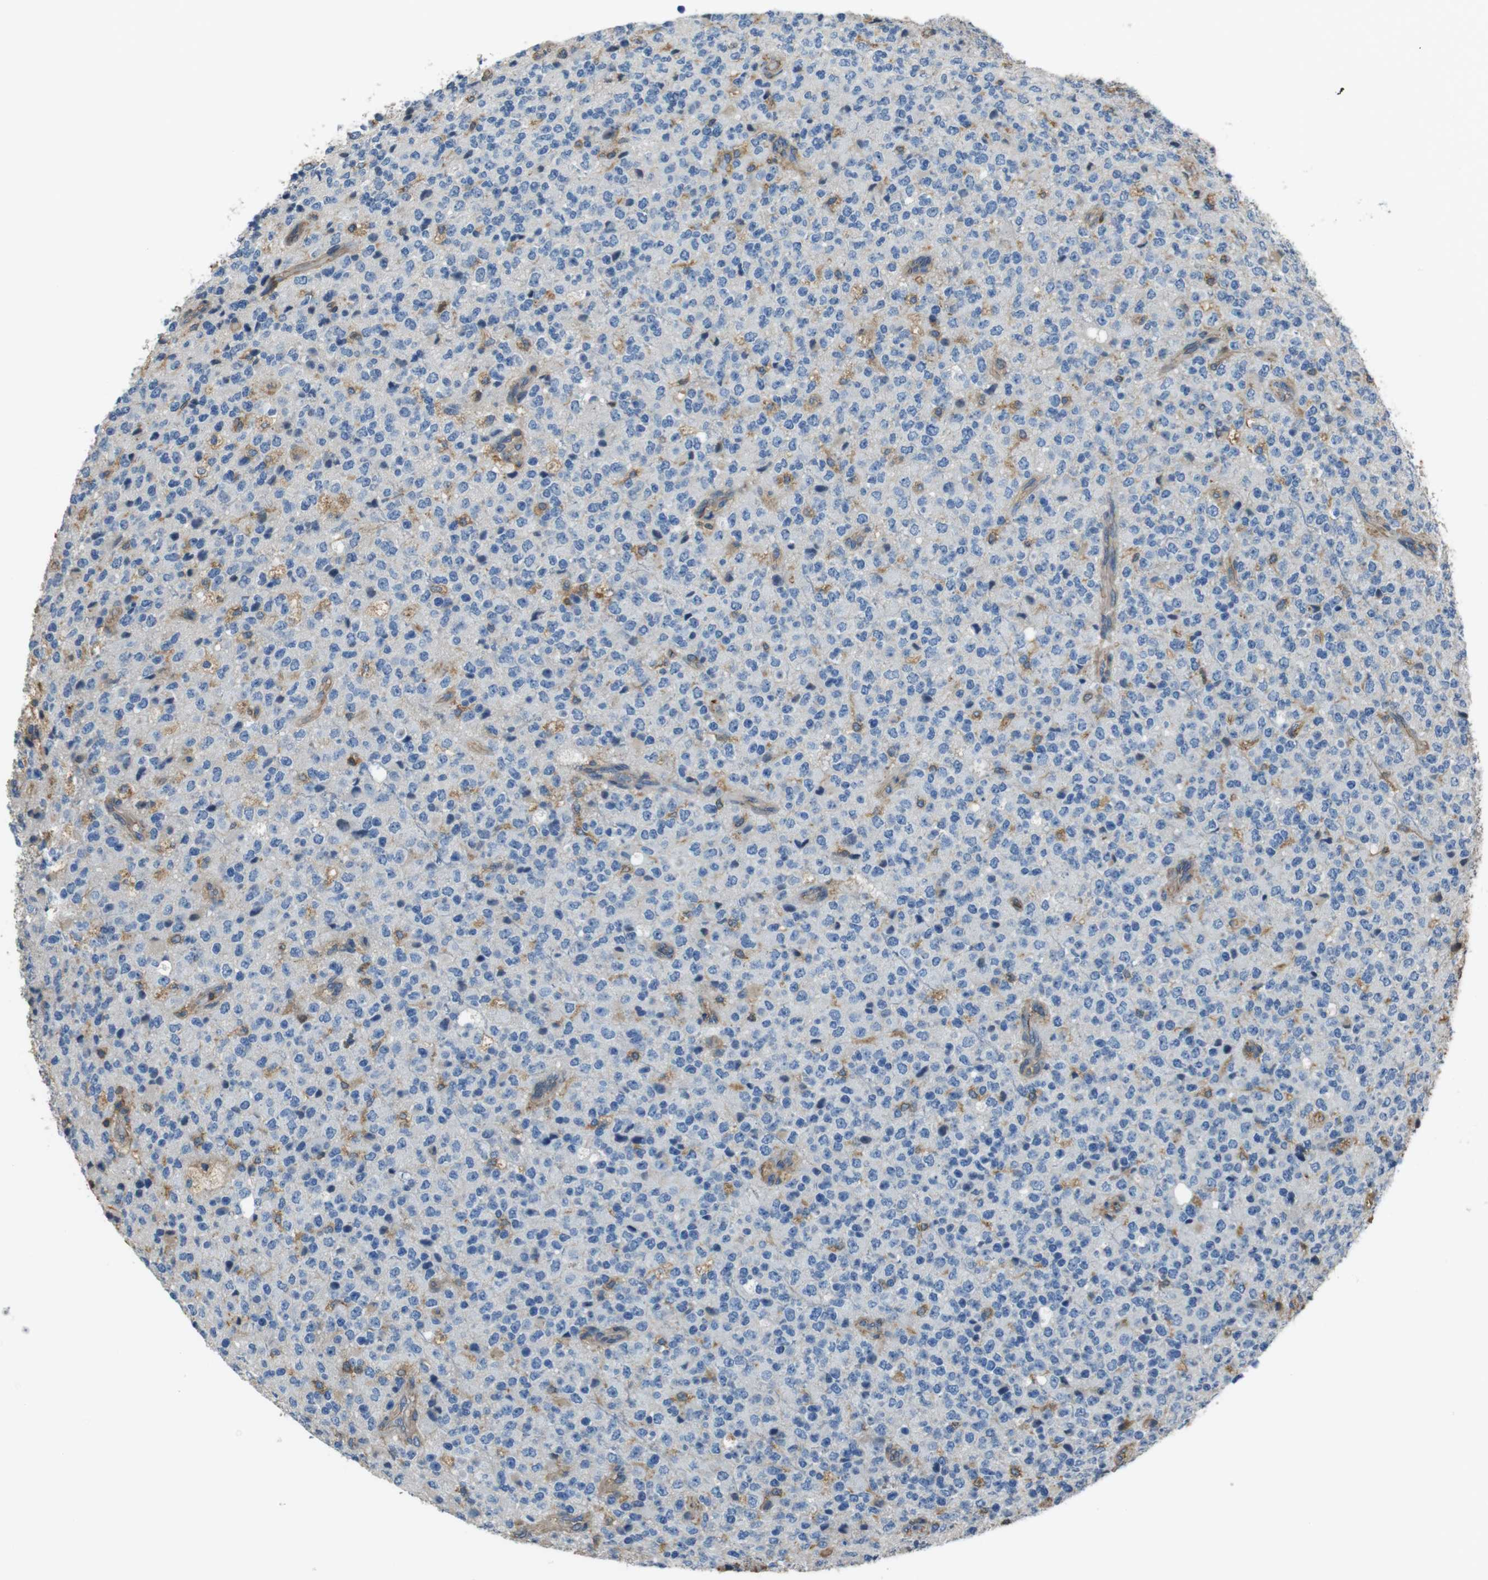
{"staining": {"intensity": "weak", "quantity": "25%-75%", "location": "cytoplasmic/membranous"}, "tissue": "glioma", "cell_type": "Tumor cells", "image_type": "cancer", "snomed": [{"axis": "morphology", "description": "Glioma, malignant, High grade"}, {"axis": "topography", "description": "pancreas cauda"}], "caption": "Immunohistochemical staining of glioma reveals low levels of weak cytoplasmic/membranous staining in approximately 25%-75% of tumor cells.", "gene": "FCAR", "patient": {"sex": "male", "age": 60}}